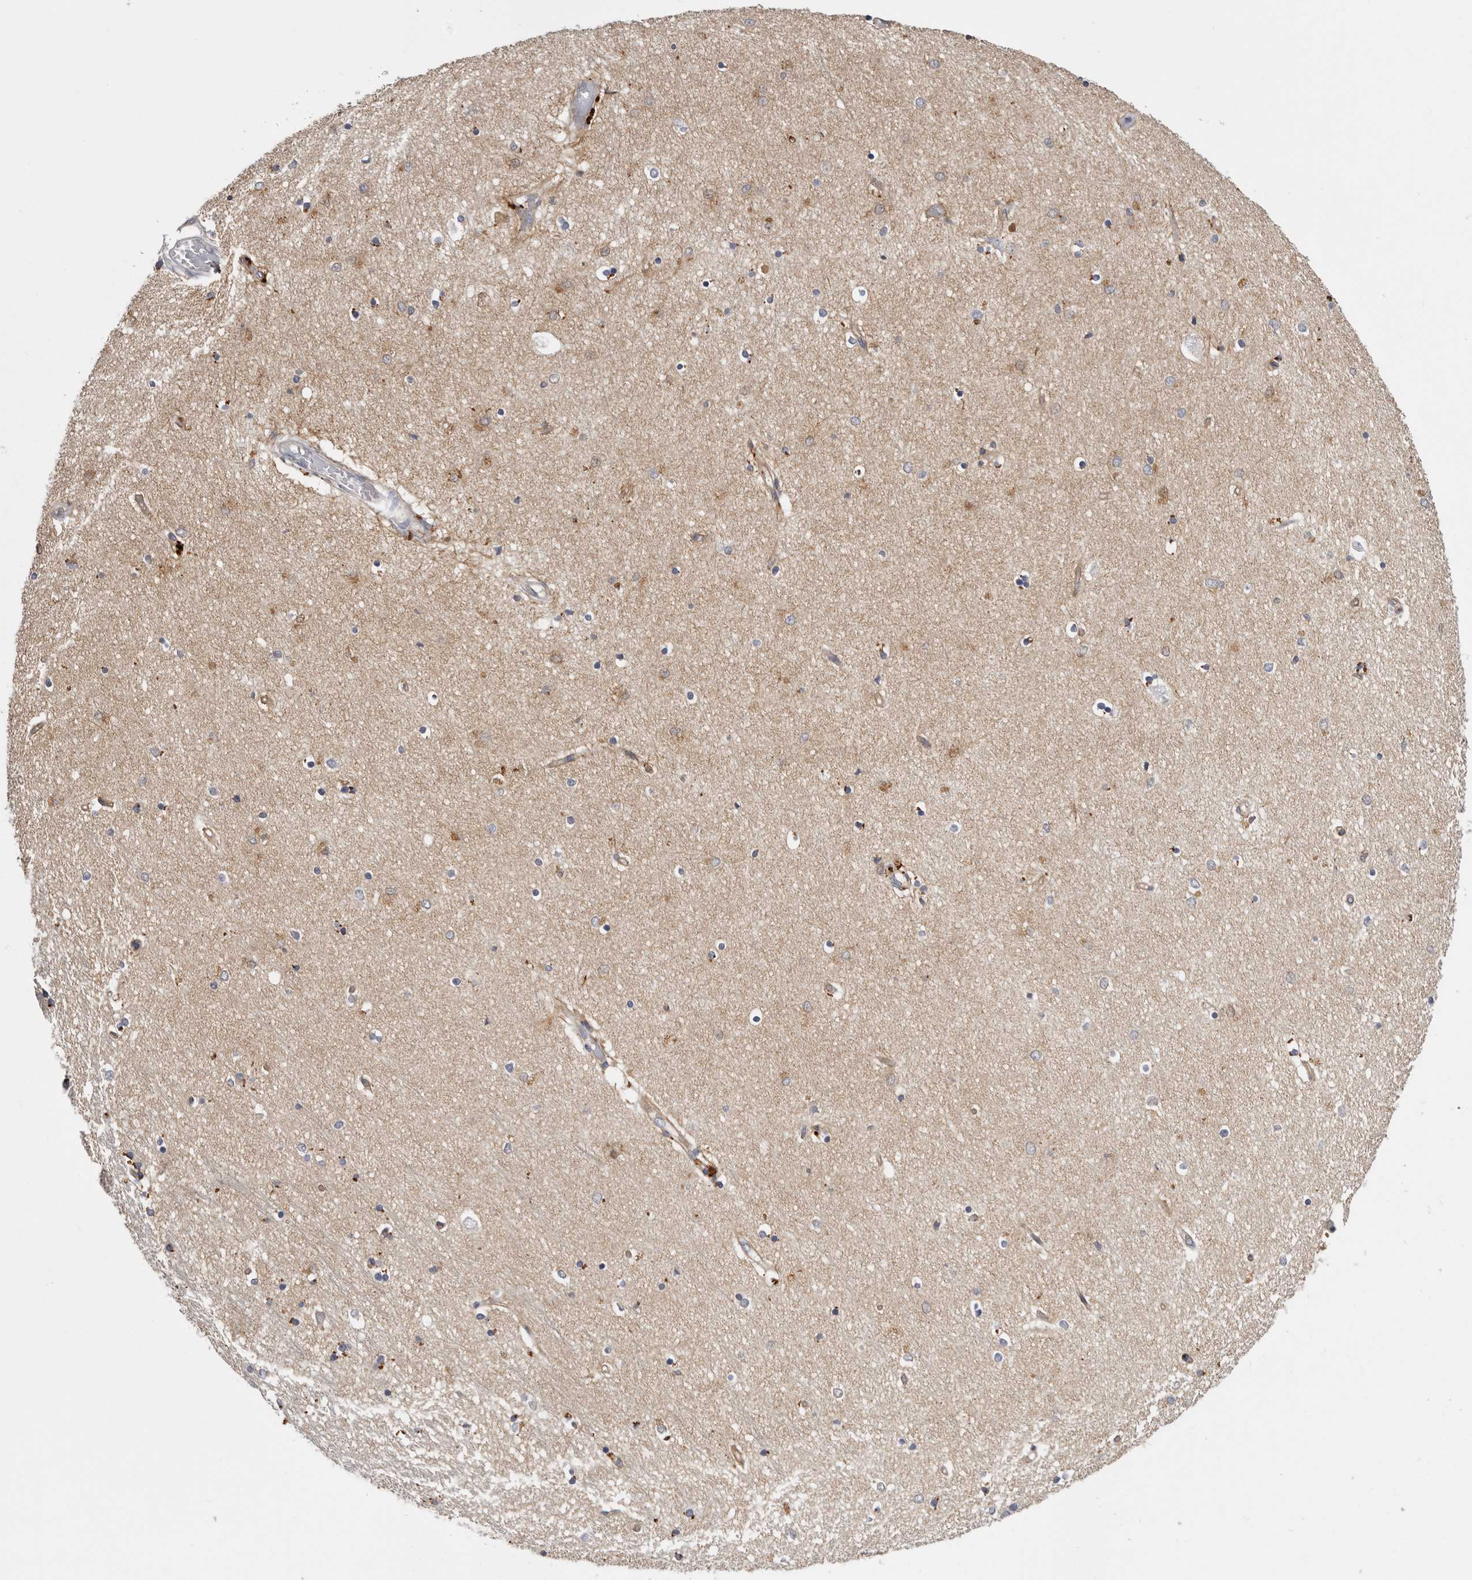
{"staining": {"intensity": "weak", "quantity": "<25%", "location": "cytoplasmic/membranous"}, "tissue": "hippocampus", "cell_type": "Glial cells", "image_type": "normal", "snomed": [{"axis": "morphology", "description": "Normal tissue, NOS"}, {"axis": "topography", "description": "Hippocampus"}], "caption": "Immunohistochemistry photomicrograph of benign human hippocampus stained for a protein (brown), which reveals no positivity in glial cells.", "gene": "INKA2", "patient": {"sex": "male", "age": 45}}